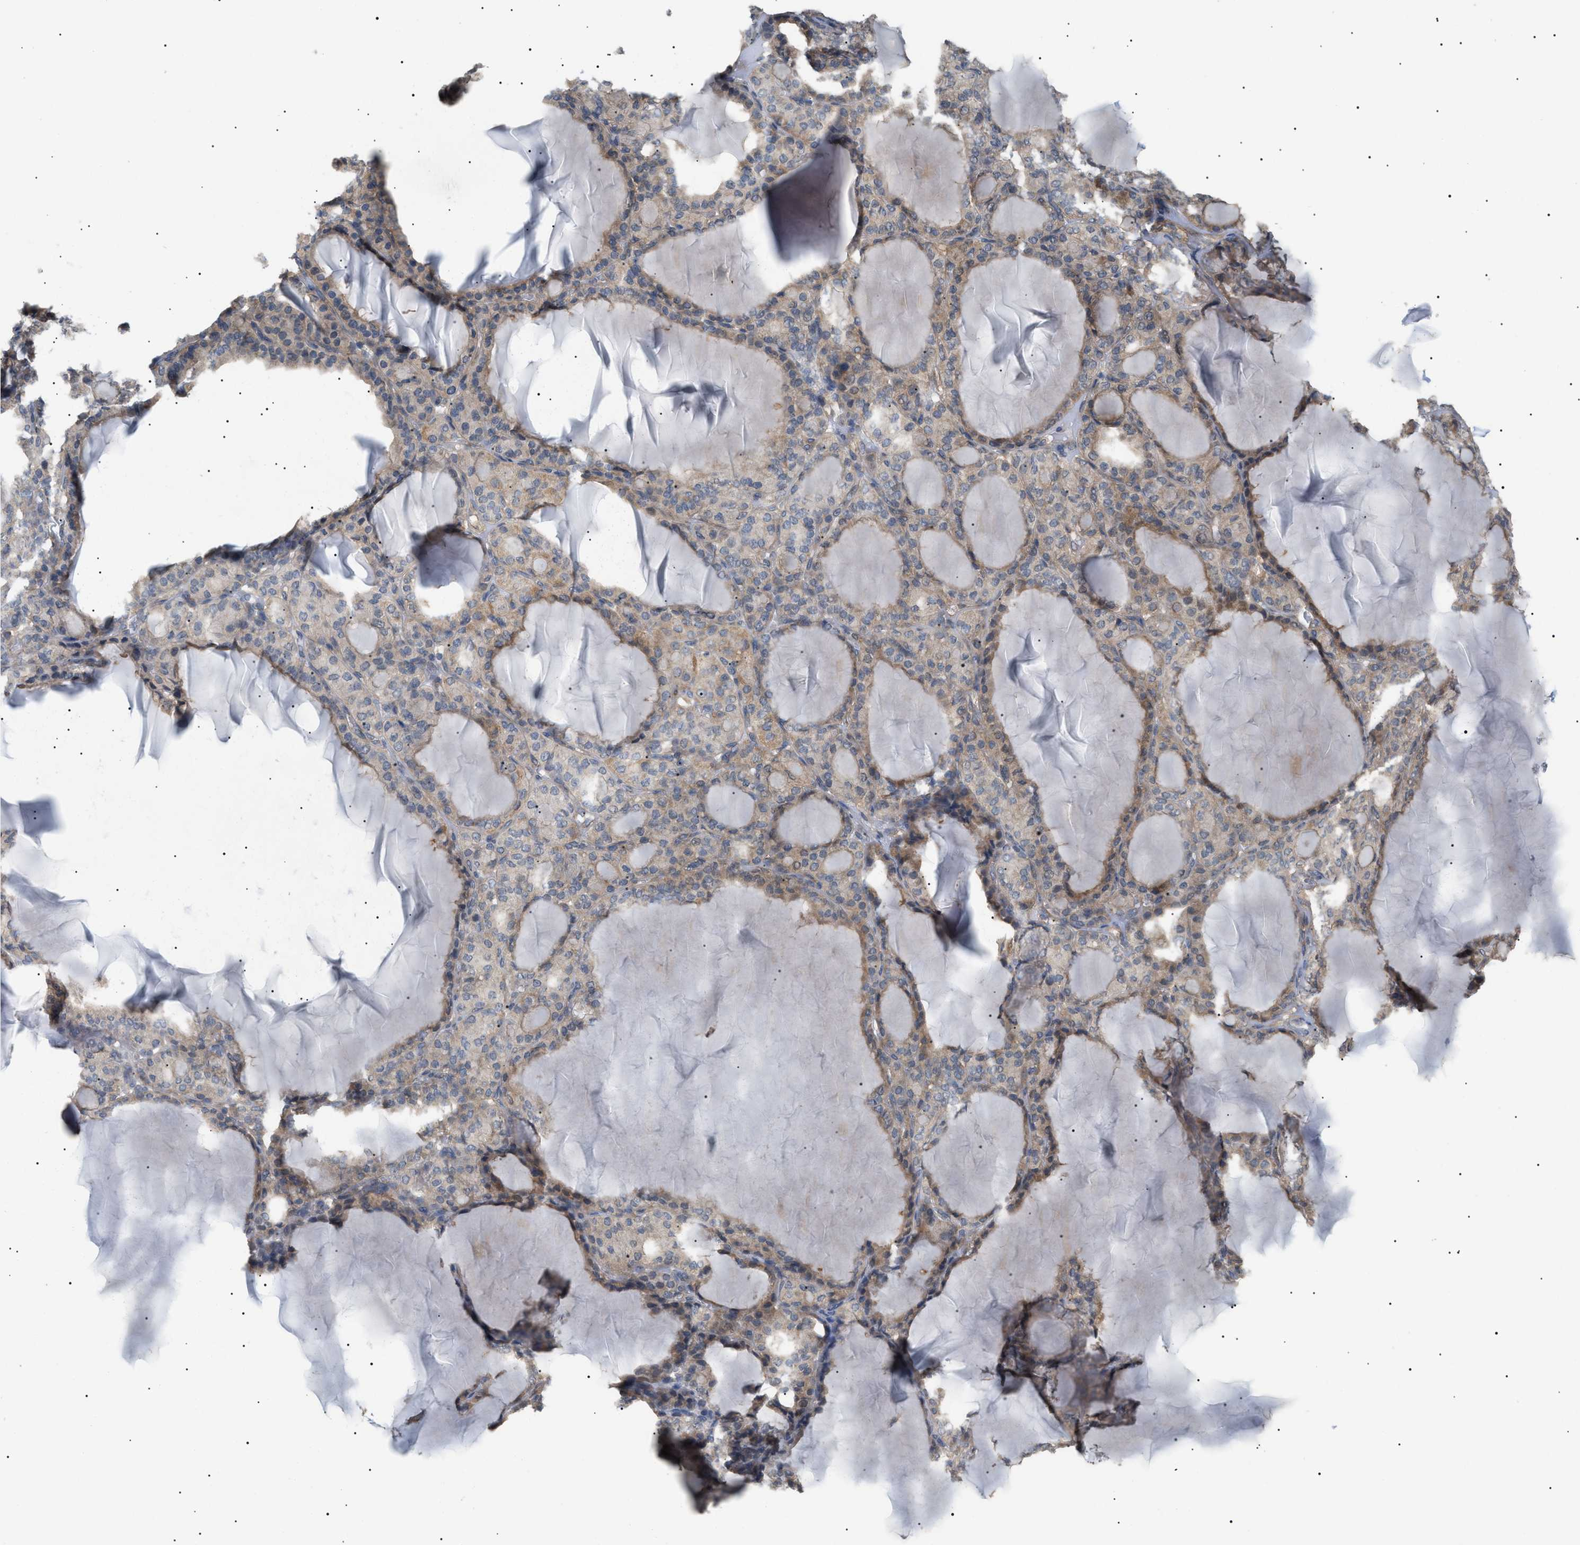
{"staining": {"intensity": "moderate", "quantity": ">75%", "location": "cytoplasmic/membranous"}, "tissue": "thyroid gland", "cell_type": "Glandular cells", "image_type": "normal", "snomed": [{"axis": "morphology", "description": "Normal tissue, NOS"}, {"axis": "topography", "description": "Thyroid gland"}], "caption": "Benign thyroid gland was stained to show a protein in brown. There is medium levels of moderate cytoplasmic/membranous expression in approximately >75% of glandular cells. (IHC, brightfield microscopy, high magnification).", "gene": "IRS2", "patient": {"sex": "female", "age": 28}}